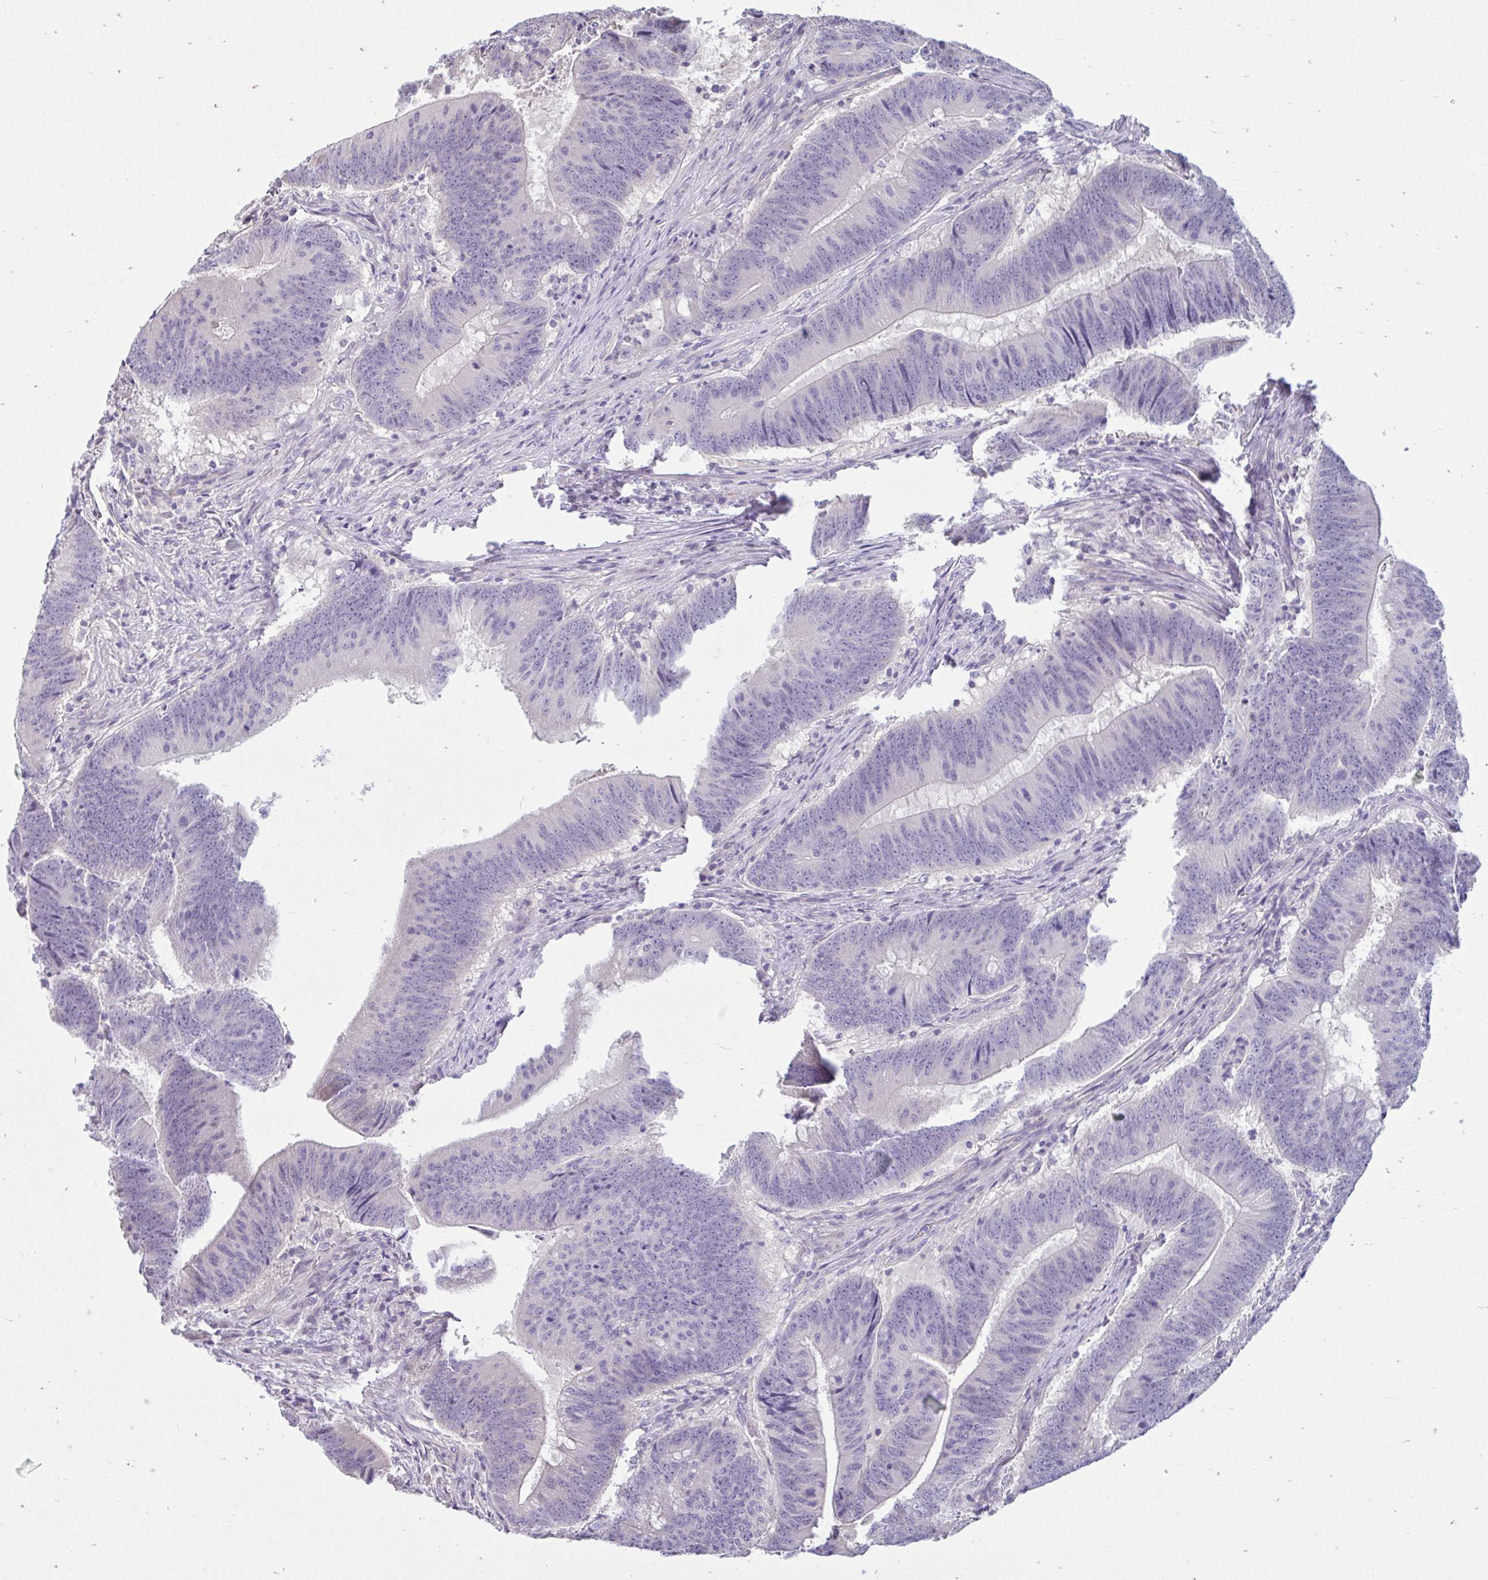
{"staining": {"intensity": "negative", "quantity": "none", "location": "none"}, "tissue": "colorectal cancer", "cell_type": "Tumor cells", "image_type": "cancer", "snomed": [{"axis": "morphology", "description": "Adenocarcinoma, NOS"}, {"axis": "topography", "description": "Colon"}], "caption": "An IHC micrograph of colorectal adenocarcinoma is shown. There is no staining in tumor cells of colorectal adenocarcinoma.", "gene": "CDH19", "patient": {"sex": "female", "age": 87}}